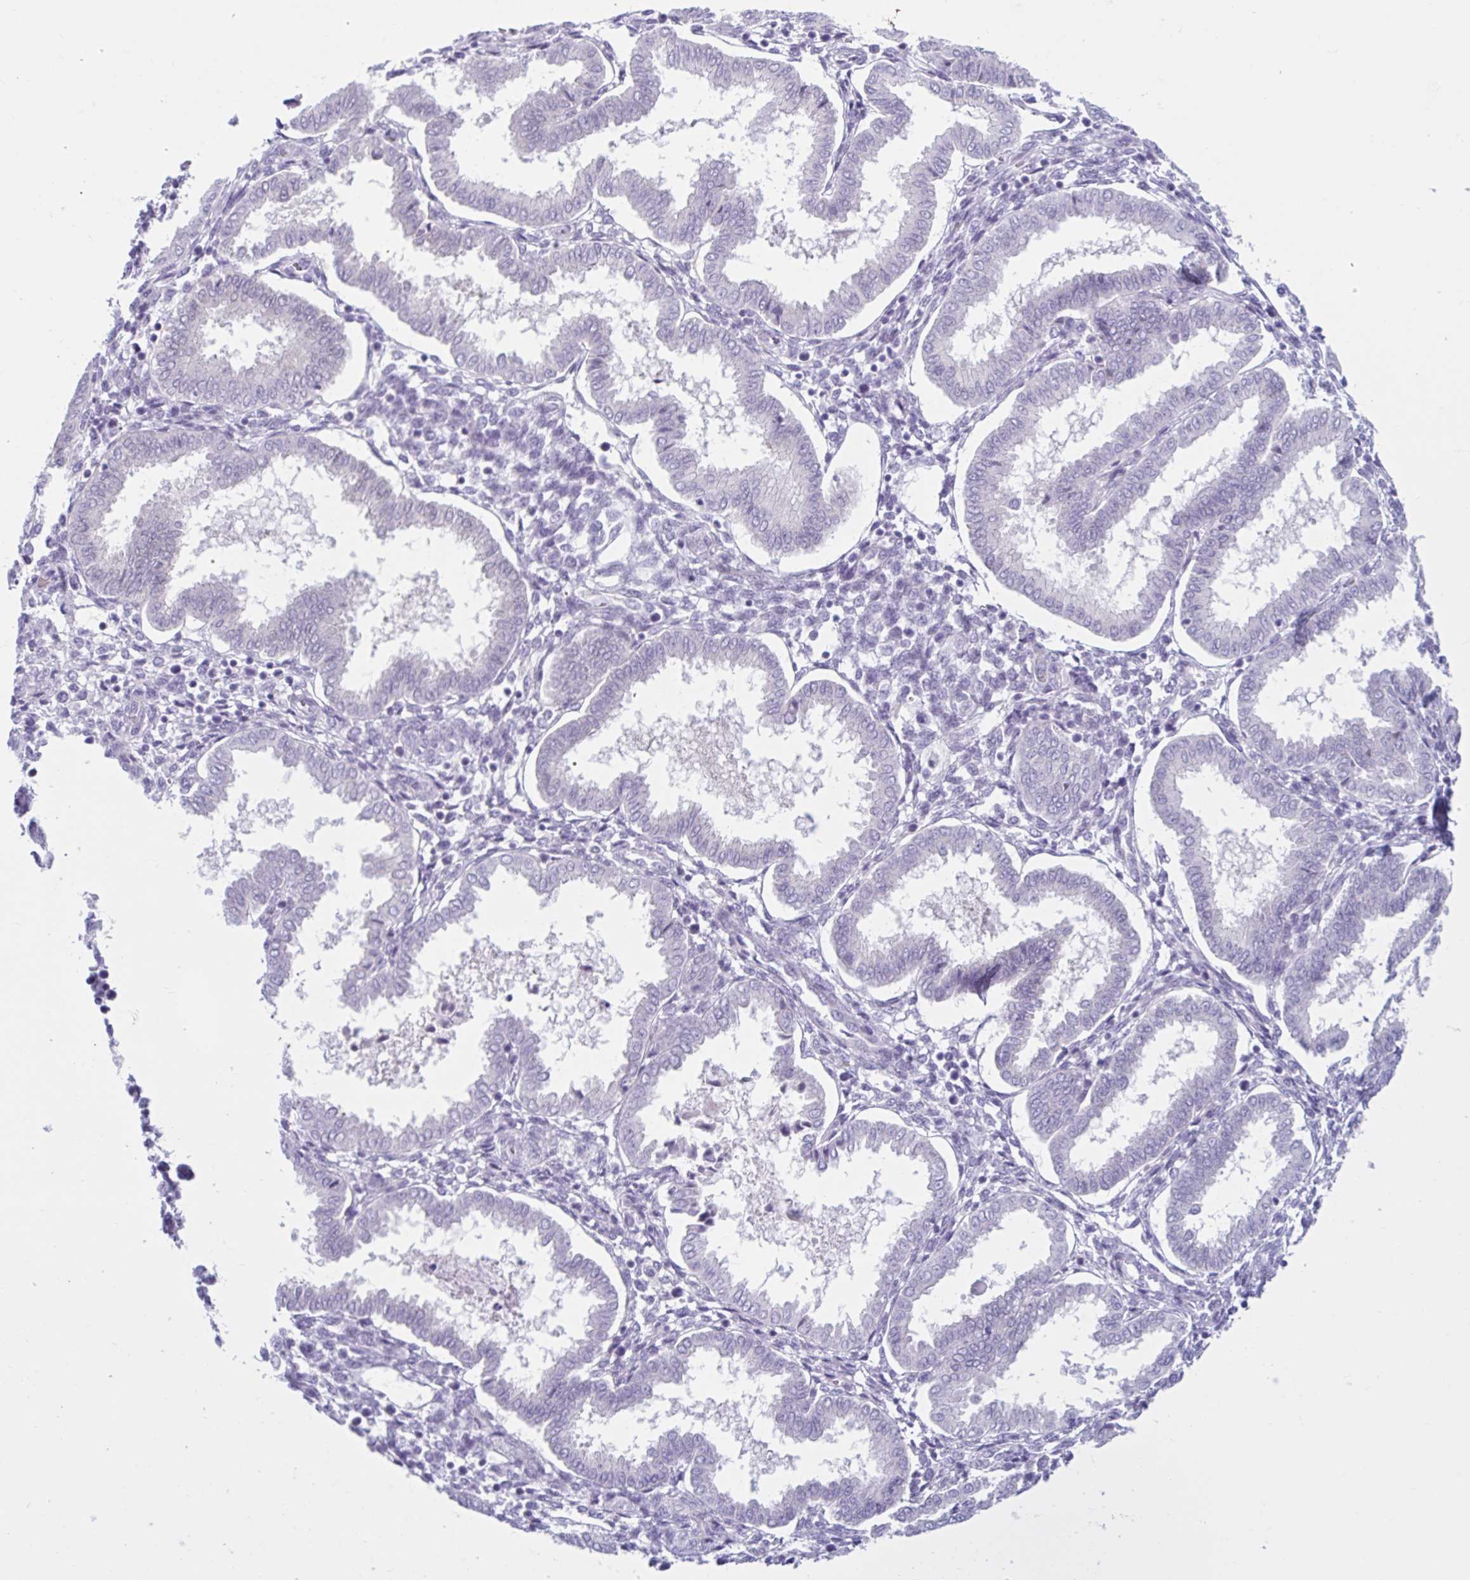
{"staining": {"intensity": "negative", "quantity": "none", "location": "none"}, "tissue": "endometrium", "cell_type": "Cells in endometrial stroma", "image_type": "normal", "snomed": [{"axis": "morphology", "description": "Normal tissue, NOS"}, {"axis": "topography", "description": "Endometrium"}], "caption": "Human endometrium stained for a protein using immunohistochemistry (IHC) displays no expression in cells in endometrial stroma.", "gene": "FAM153A", "patient": {"sex": "female", "age": 24}}